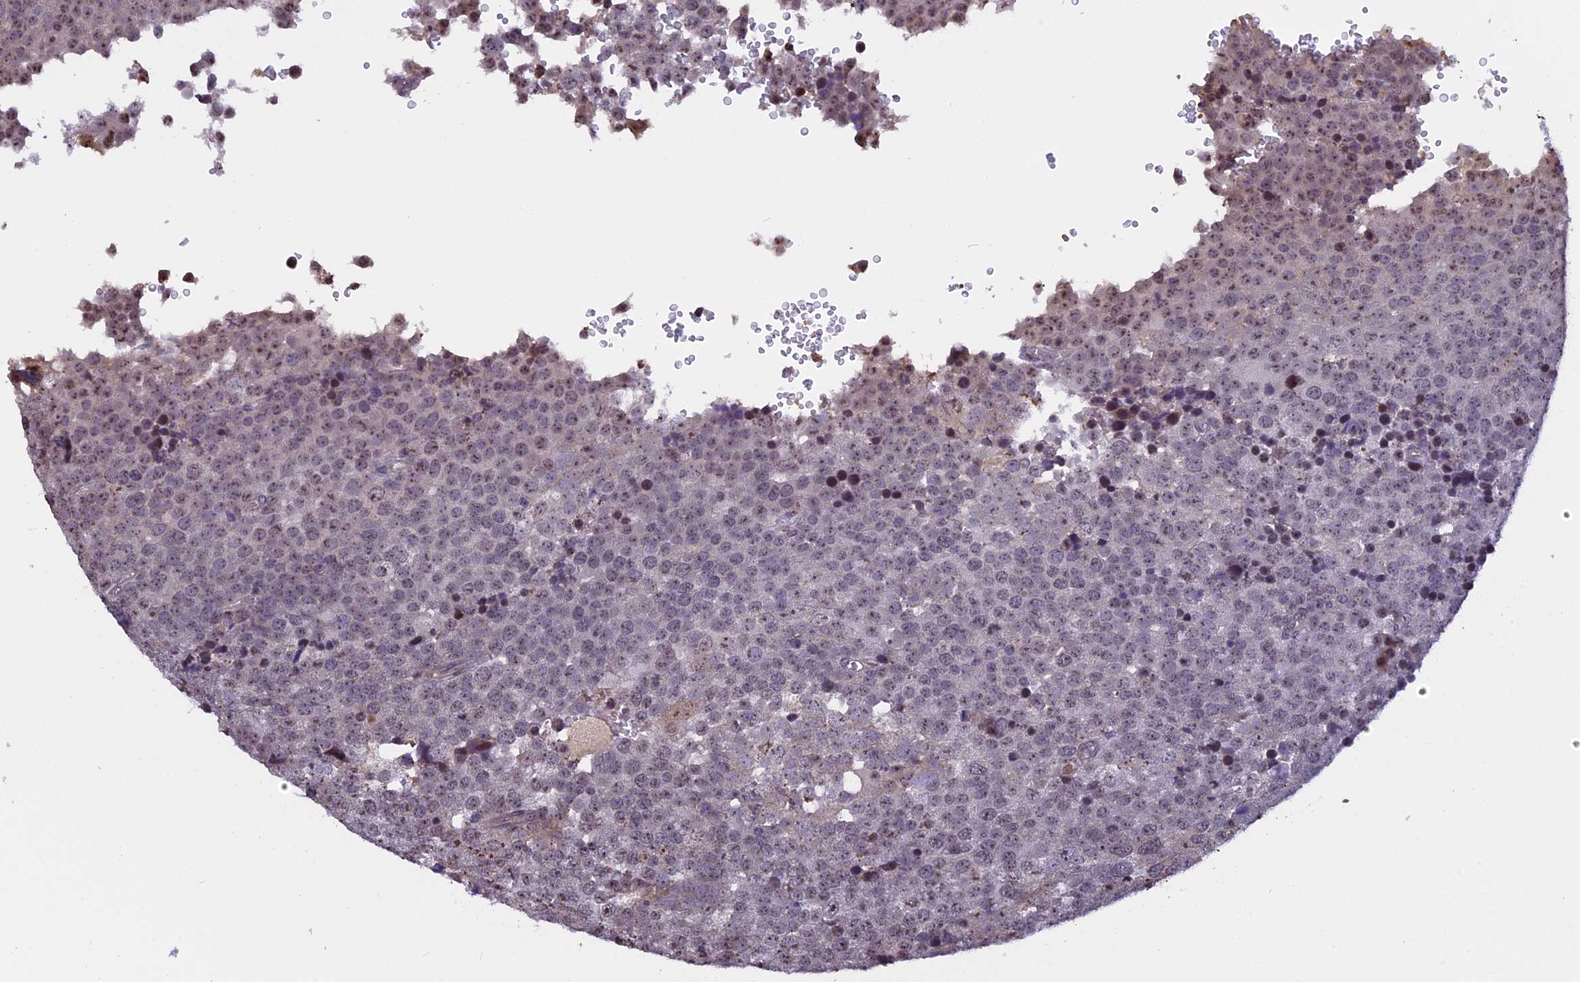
{"staining": {"intensity": "moderate", "quantity": "<25%", "location": "nuclear"}, "tissue": "testis cancer", "cell_type": "Tumor cells", "image_type": "cancer", "snomed": [{"axis": "morphology", "description": "Seminoma, NOS"}, {"axis": "topography", "description": "Testis"}], "caption": "Tumor cells display low levels of moderate nuclear positivity in approximately <25% of cells in human testis seminoma.", "gene": "MGA", "patient": {"sex": "male", "age": 71}}